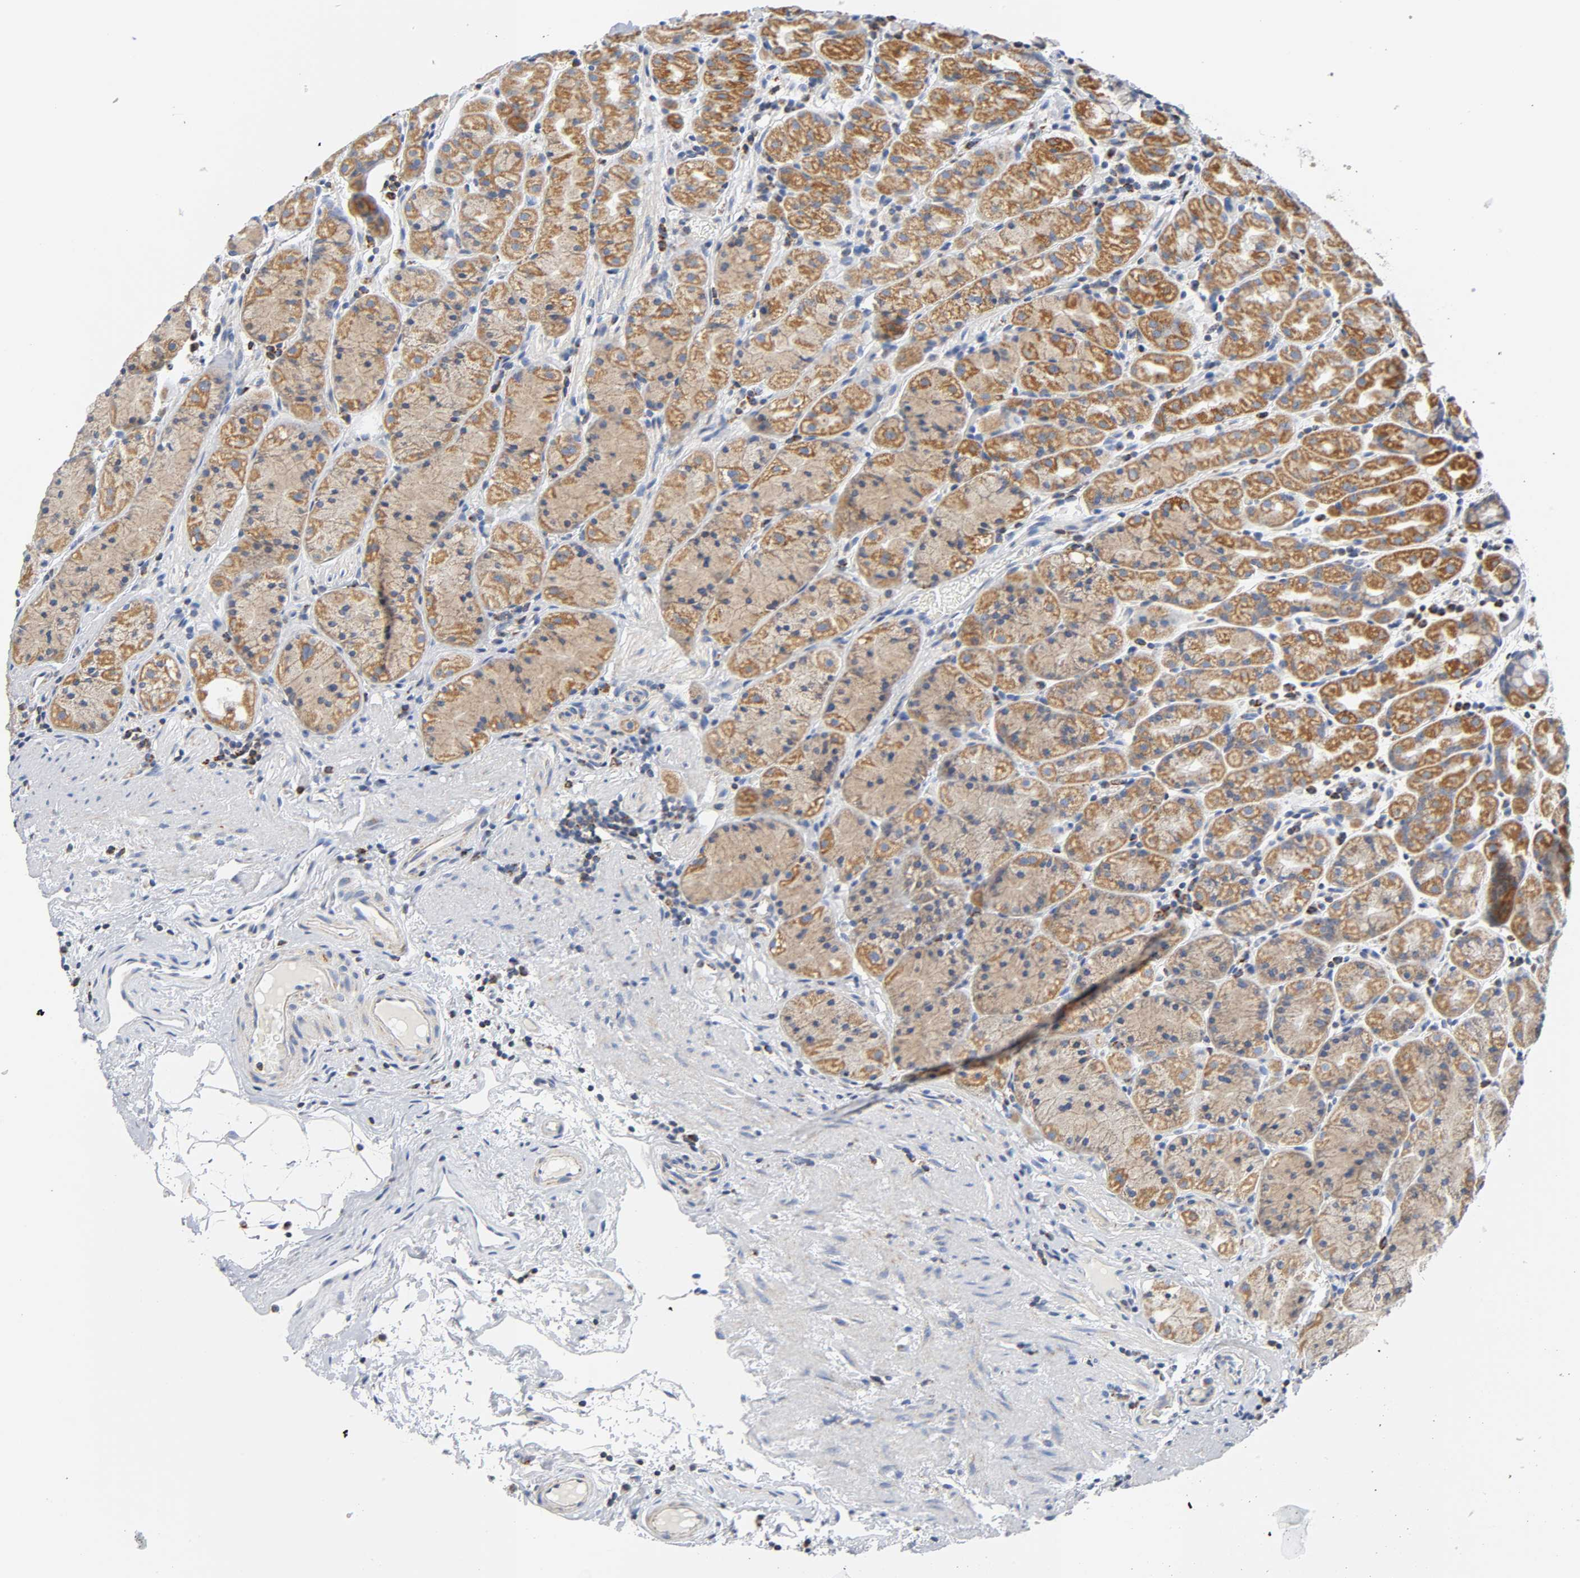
{"staining": {"intensity": "moderate", "quantity": "25%-75%", "location": "cytoplasmic/membranous"}, "tissue": "stomach", "cell_type": "Glandular cells", "image_type": "normal", "snomed": [{"axis": "morphology", "description": "Normal tissue, NOS"}, {"axis": "topography", "description": "Stomach, lower"}], "caption": "This image displays immunohistochemistry staining of benign human stomach, with medium moderate cytoplasmic/membranous expression in about 25%-75% of glandular cells.", "gene": "BAK1", "patient": {"sex": "male", "age": 56}}